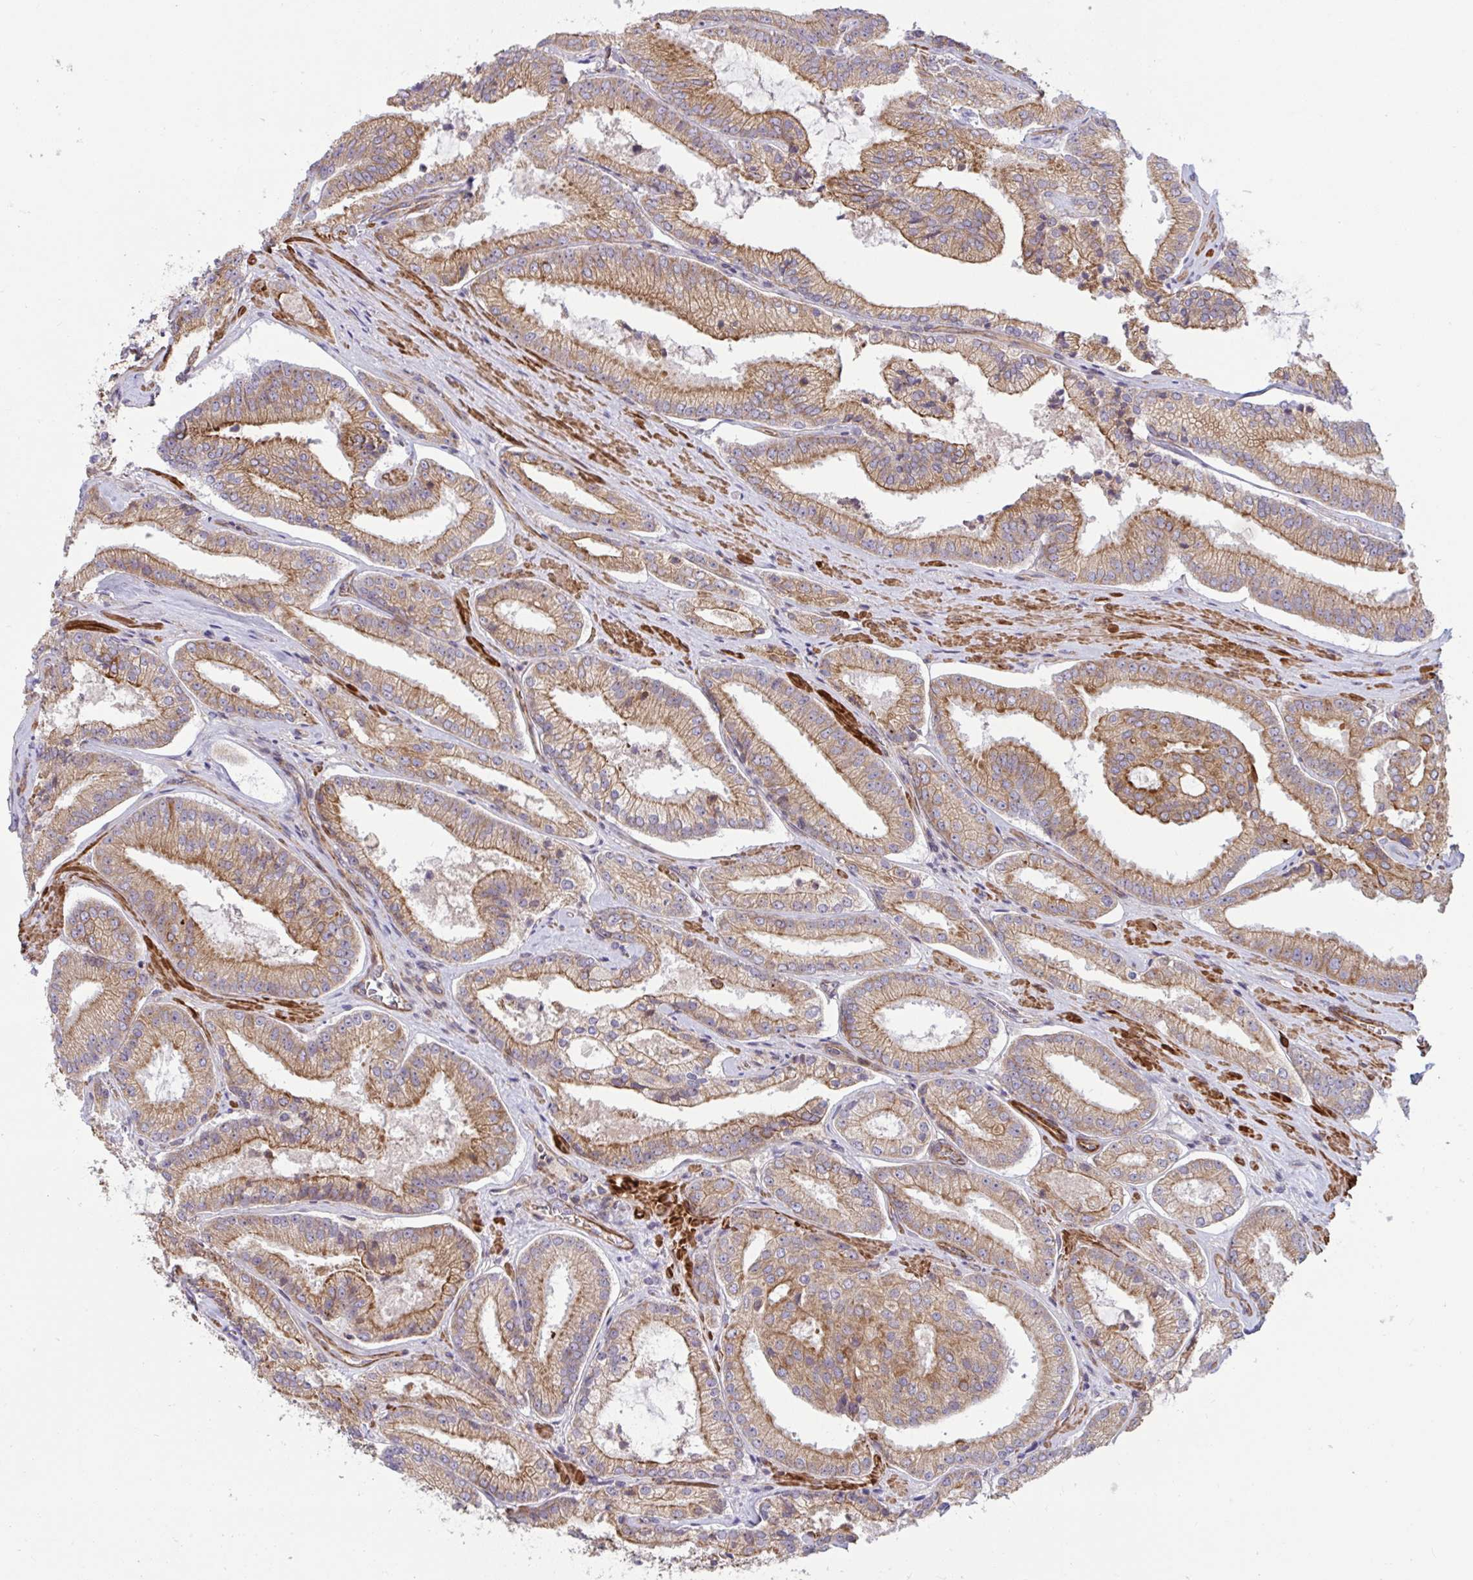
{"staining": {"intensity": "moderate", "quantity": ">75%", "location": "cytoplasmic/membranous"}, "tissue": "prostate cancer", "cell_type": "Tumor cells", "image_type": "cancer", "snomed": [{"axis": "morphology", "description": "Adenocarcinoma, High grade"}, {"axis": "topography", "description": "Prostate"}], "caption": "High-grade adenocarcinoma (prostate) stained for a protein displays moderate cytoplasmic/membranous positivity in tumor cells.", "gene": "TANK", "patient": {"sex": "male", "age": 73}}